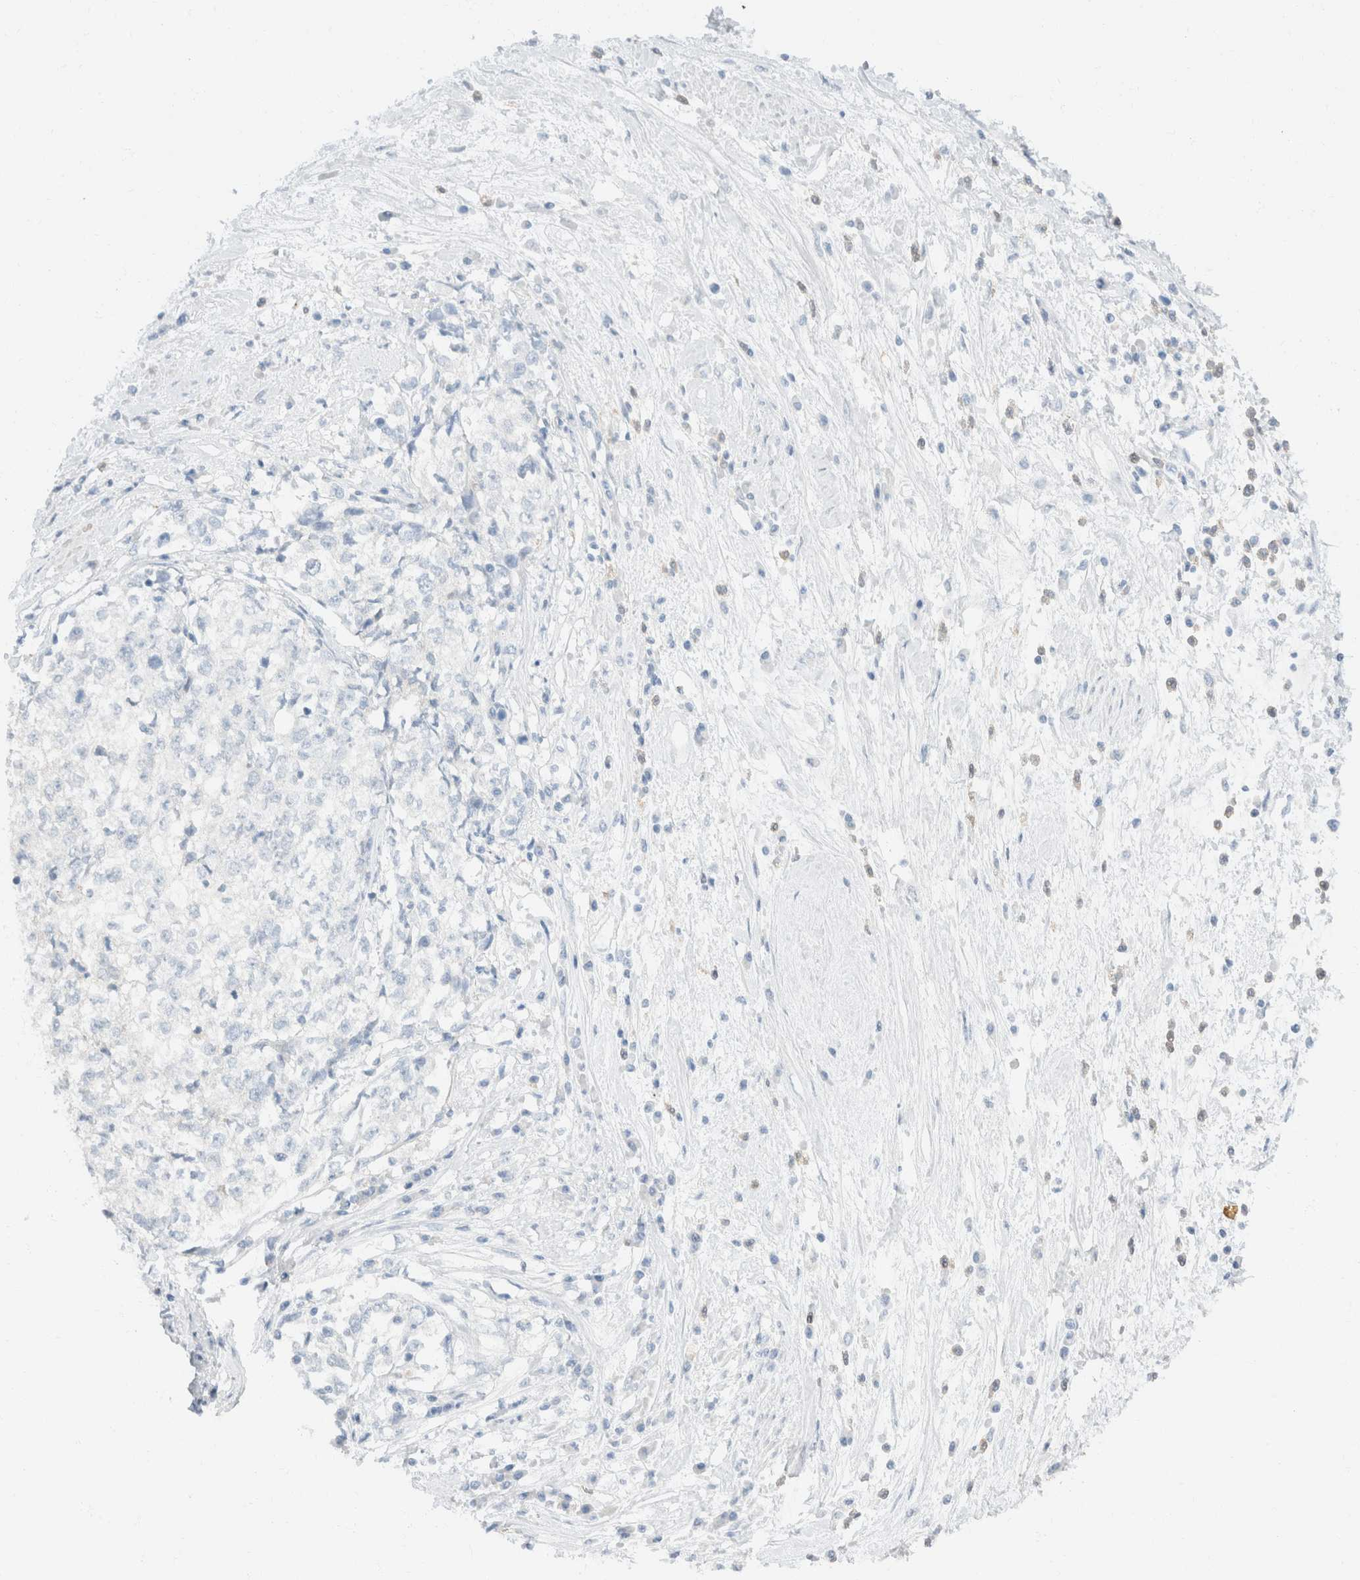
{"staining": {"intensity": "negative", "quantity": "none", "location": "none"}, "tissue": "cervical cancer", "cell_type": "Tumor cells", "image_type": "cancer", "snomed": [{"axis": "morphology", "description": "Squamous cell carcinoma, NOS"}, {"axis": "topography", "description": "Cervix"}], "caption": "Micrograph shows no protein positivity in tumor cells of cervical cancer (squamous cell carcinoma) tissue.", "gene": "SH3GLB2", "patient": {"sex": "female", "age": 57}}